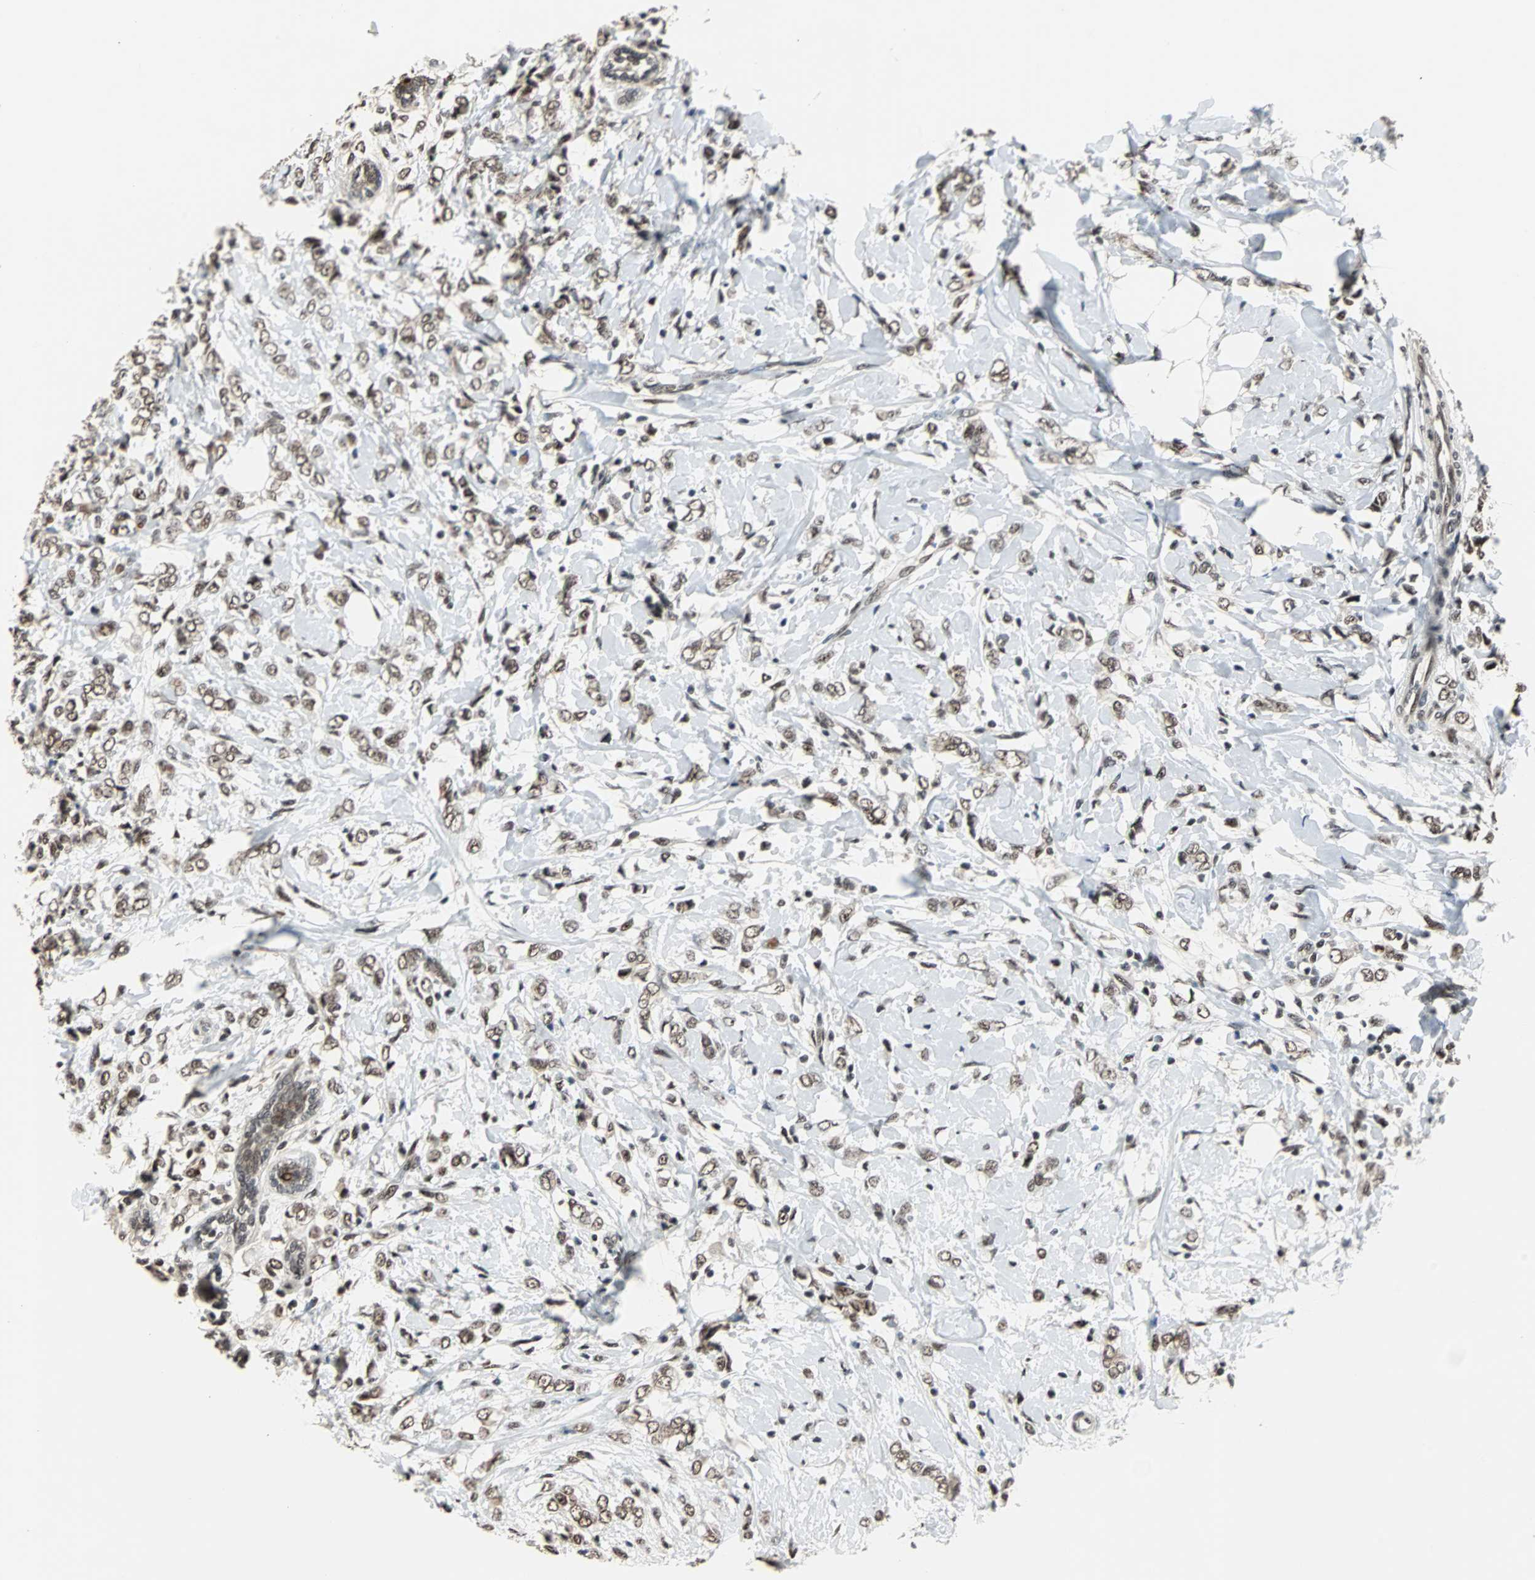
{"staining": {"intensity": "moderate", "quantity": ">75%", "location": "nuclear"}, "tissue": "breast cancer", "cell_type": "Tumor cells", "image_type": "cancer", "snomed": [{"axis": "morphology", "description": "Normal tissue, NOS"}, {"axis": "morphology", "description": "Lobular carcinoma"}, {"axis": "topography", "description": "Breast"}], "caption": "IHC histopathology image of neoplastic tissue: human lobular carcinoma (breast) stained using immunohistochemistry shows medium levels of moderate protein expression localized specifically in the nuclear of tumor cells, appearing as a nuclear brown color.", "gene": "MKX", "patient": {"sex": "female", "age": 47}}